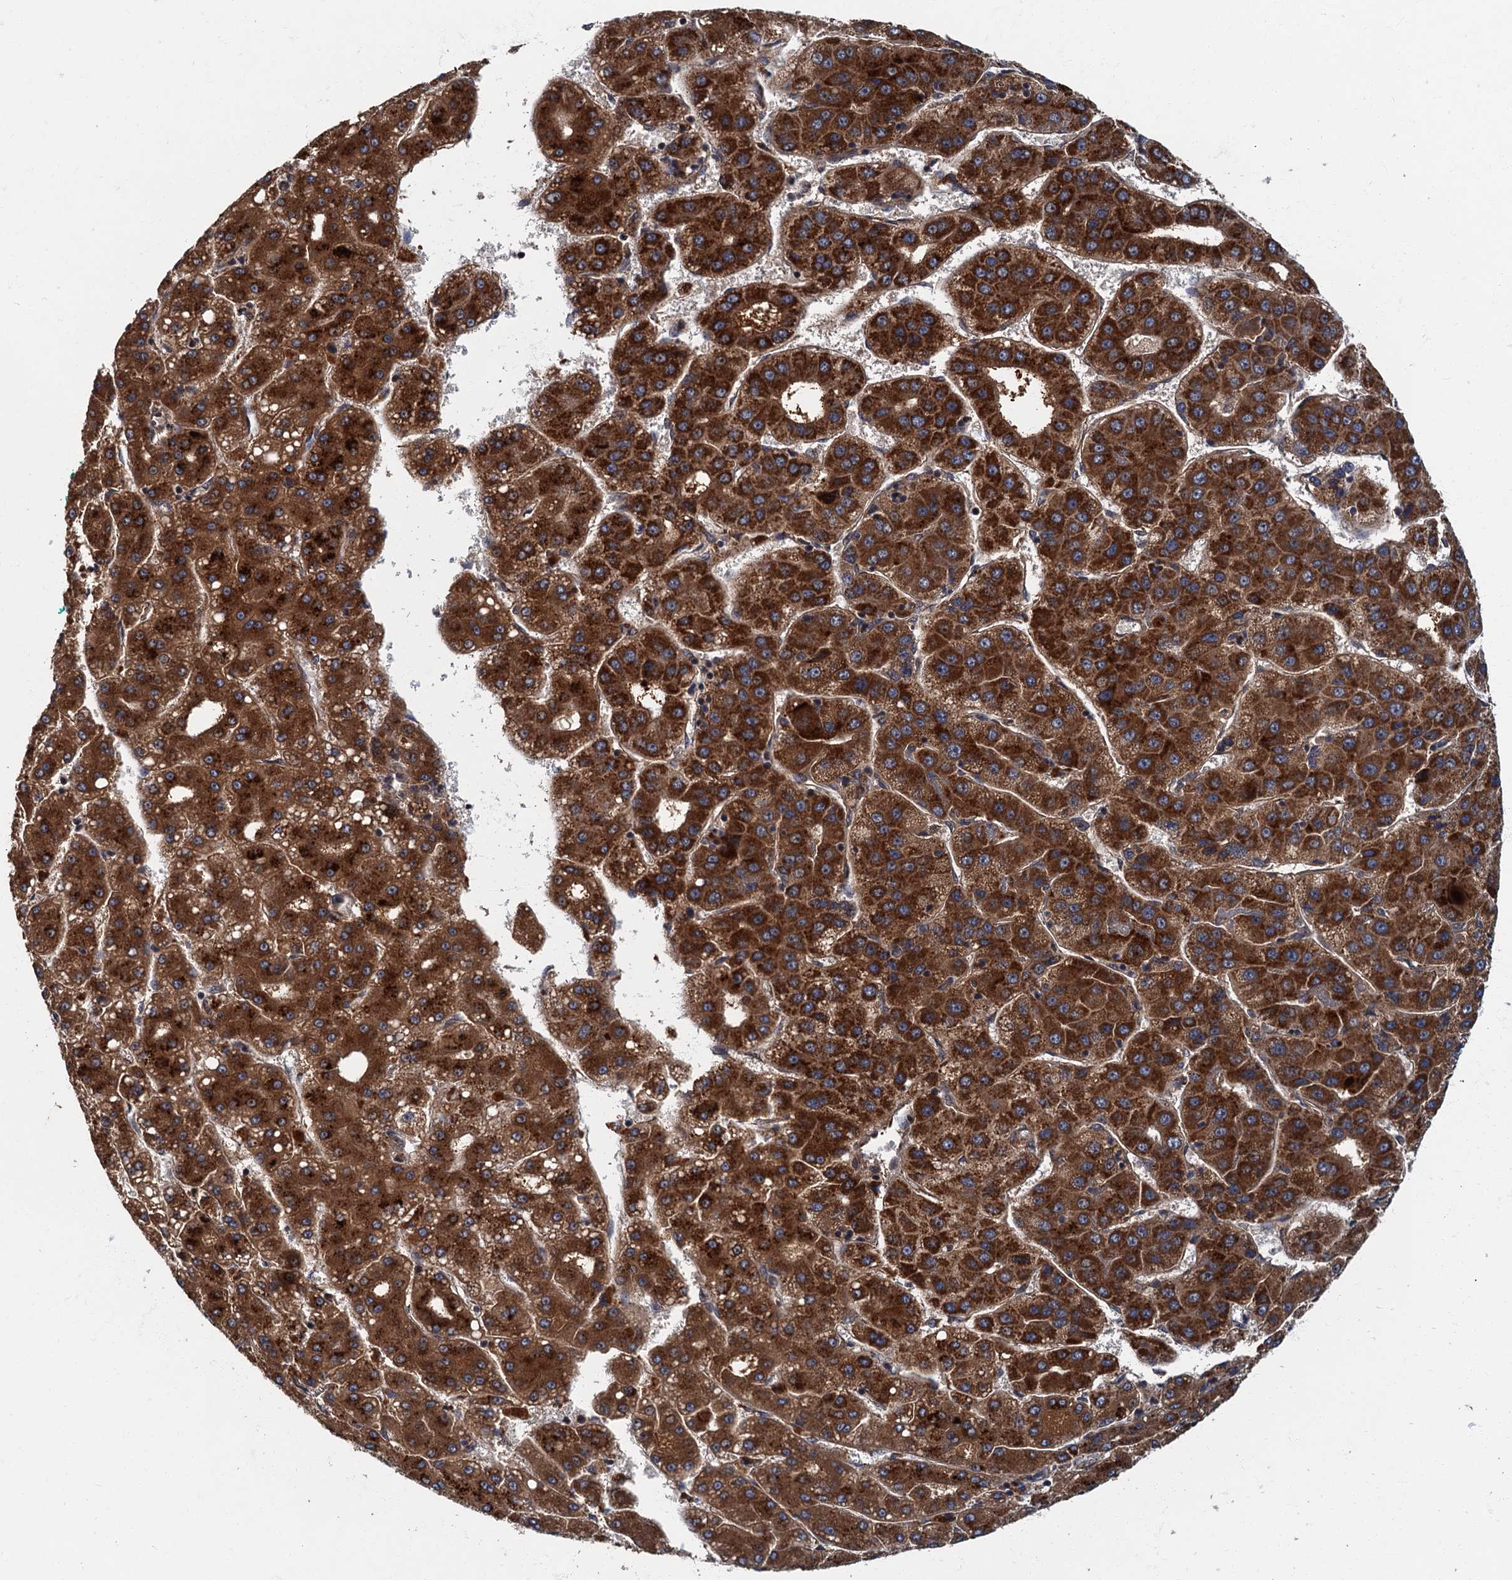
{"staining": {"intensity": "strong", "quantity": ">75%", "location": "cytoplasmic/membranous"}, "tissue": "liver cancer", "cell_type": "Tumor cells", "image_type": "cancer", "snomed": [{"axis": "morphology", "description": "Carcinoma, Hepatocellular, NOS"}, {"axis": "topography", "description": "Liver"}], "caption": "DAB immunohistochemical staining of liver cancer (hepatocellular carcinoma) exhibits strong cytoplasmic/membranous protein staining in about >75% of tumor cells.", "gene": "SLC11A2", "patient": {"sex": "male", "age": 65}}